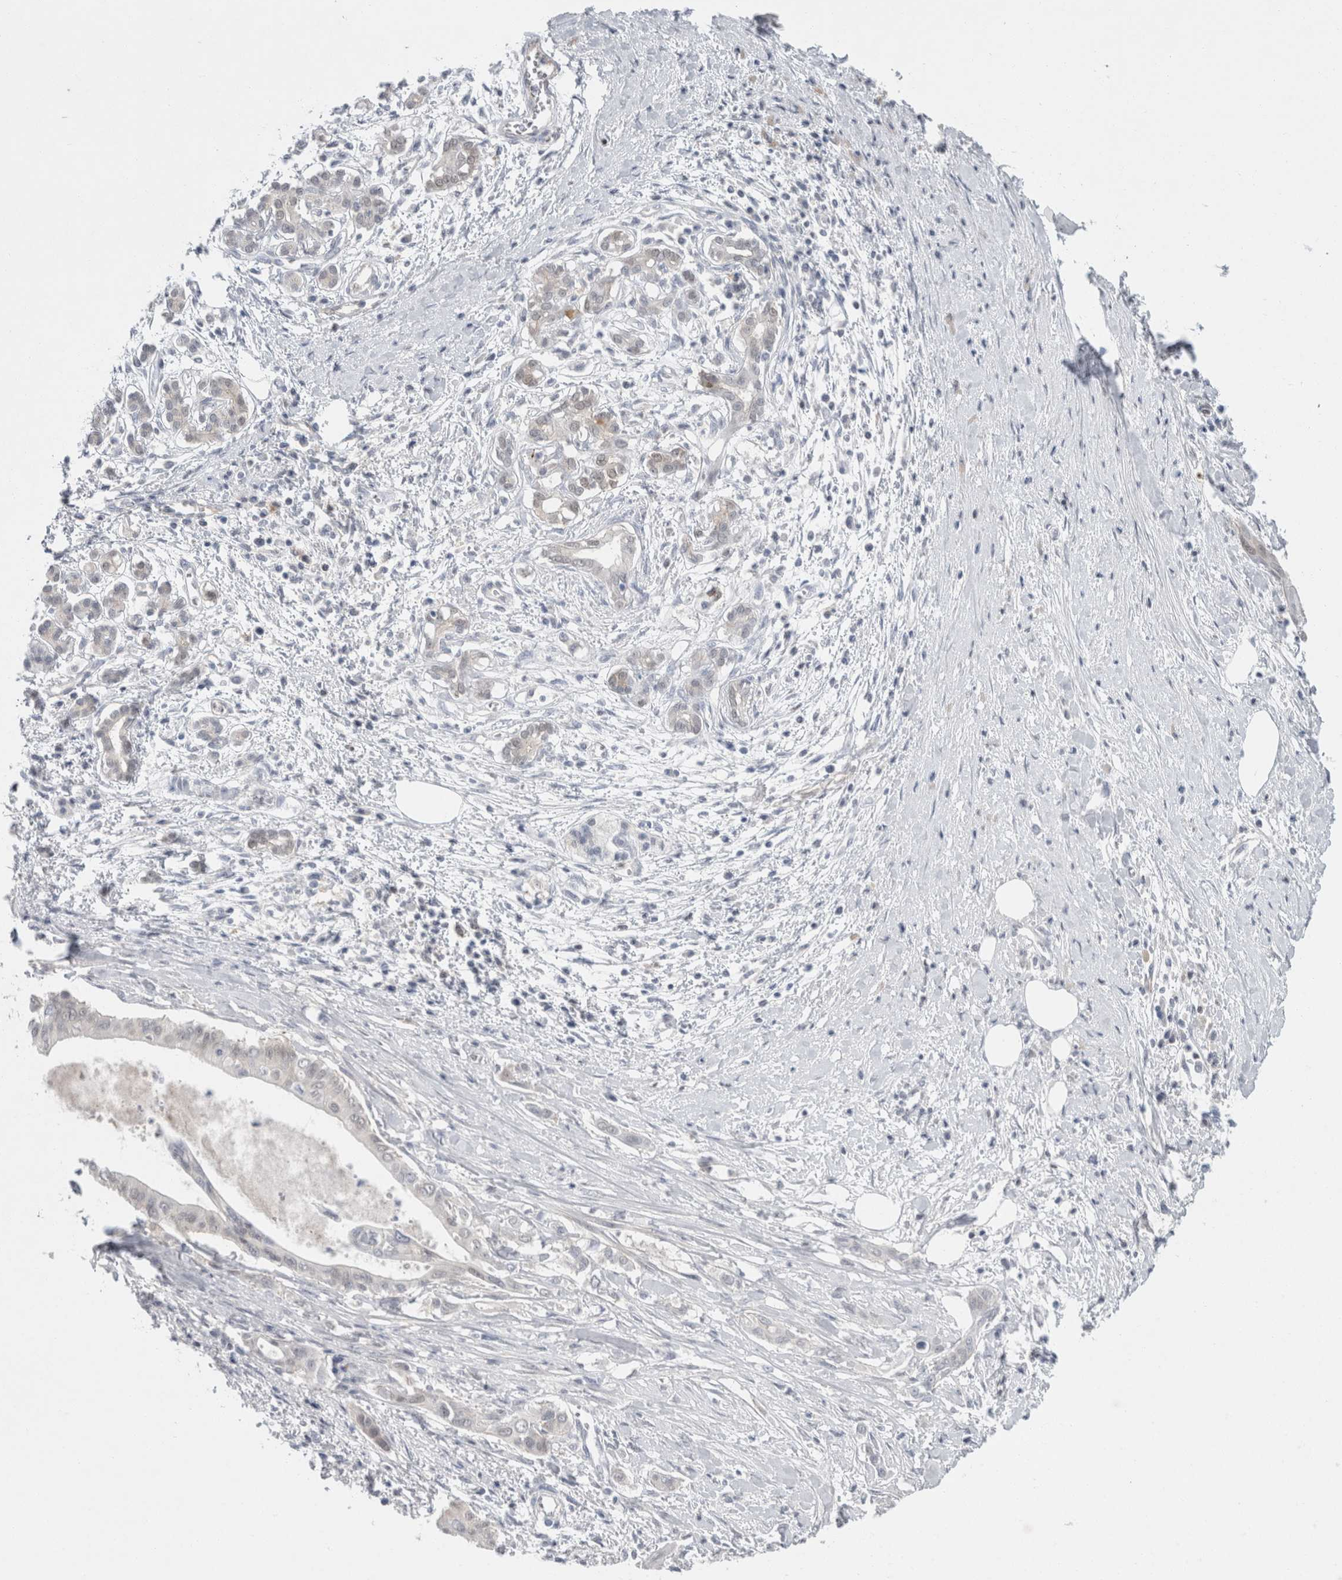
{"staining": {"intensity": "negative", "quantity": "none", "location": "none"}, "tissue": "pancreatic cancer", "cell_type": "Tumor cells", "image_type": "cancer", "snomed": [{"axis": "morphology", "description": "Adenocarcinoma, NOS"}, {"axis": "topography", "description": "Pancreas"}], "caption": "IHC histopathology image of neoplastic tissue: human pancreatic cancer stained with DAB (3,3'-diaminobenzidine) exhibits no significant protein staining in tumor cells.", "gene": "CASP6", "patient": {"sex": "male", "age": 58}}